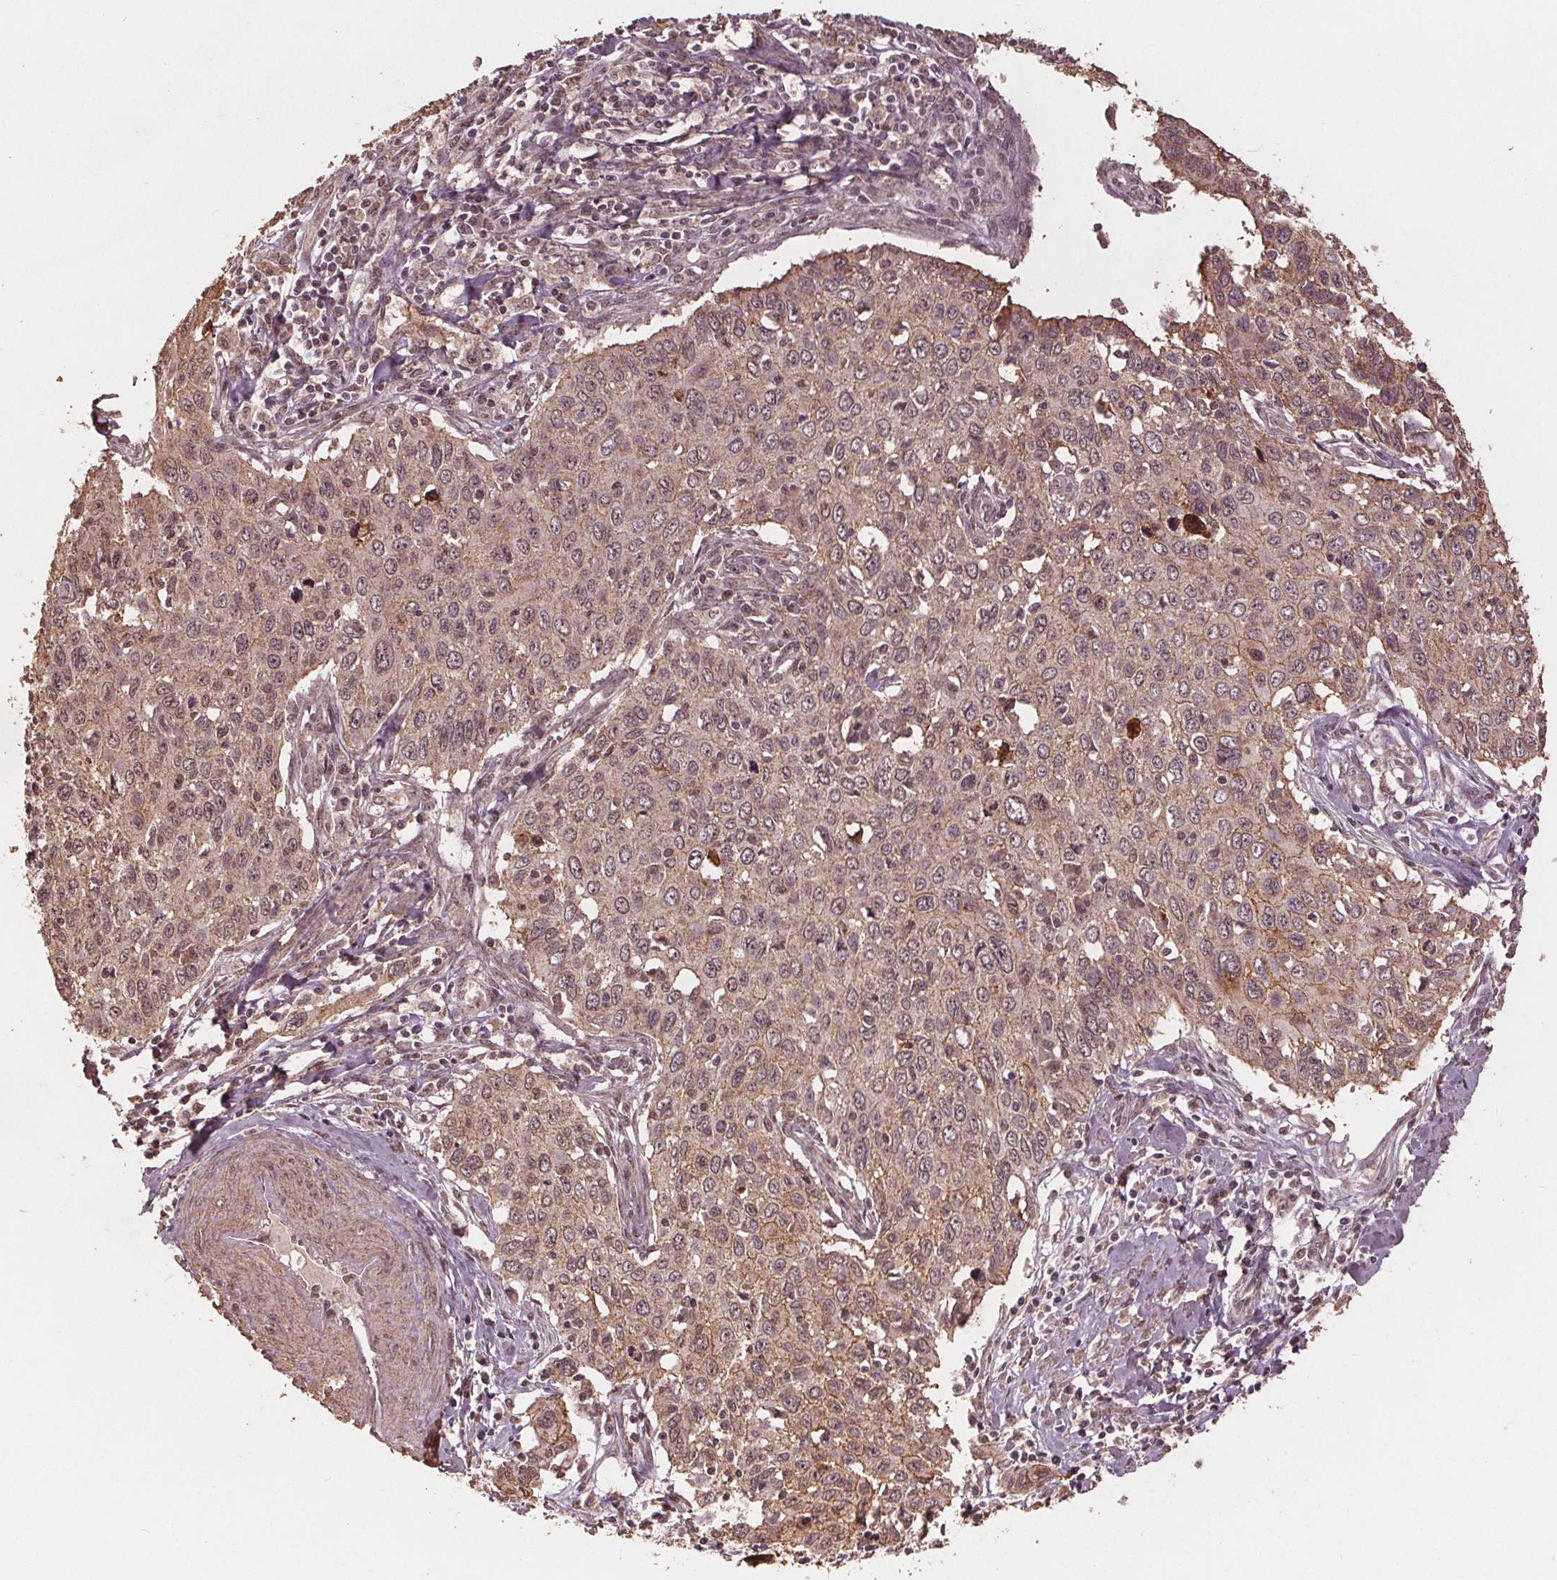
{"staining": {"intensity": "weak", "quantity": ">75%", "location": "cytoplasmic/membranous,nuclear"}, "tissue": "cervical cancer", "cell_type": "Tumor cells", "image_type": "cancer", "snomed": [{"axis": "morphology", "description": "Squamous cell carcinoma, NOS"}, {"axis": "topography", "description": "Cervix"}], "caption": "High-power microscopy captured an IHC image of squamous cell carcinoma (cervical), revealing weak cytoplasmic/membranous and nuclear expression in about >75% of tumor cells.", "gene": "DSG3", "patient": {"sex": "female", "age": 38}}